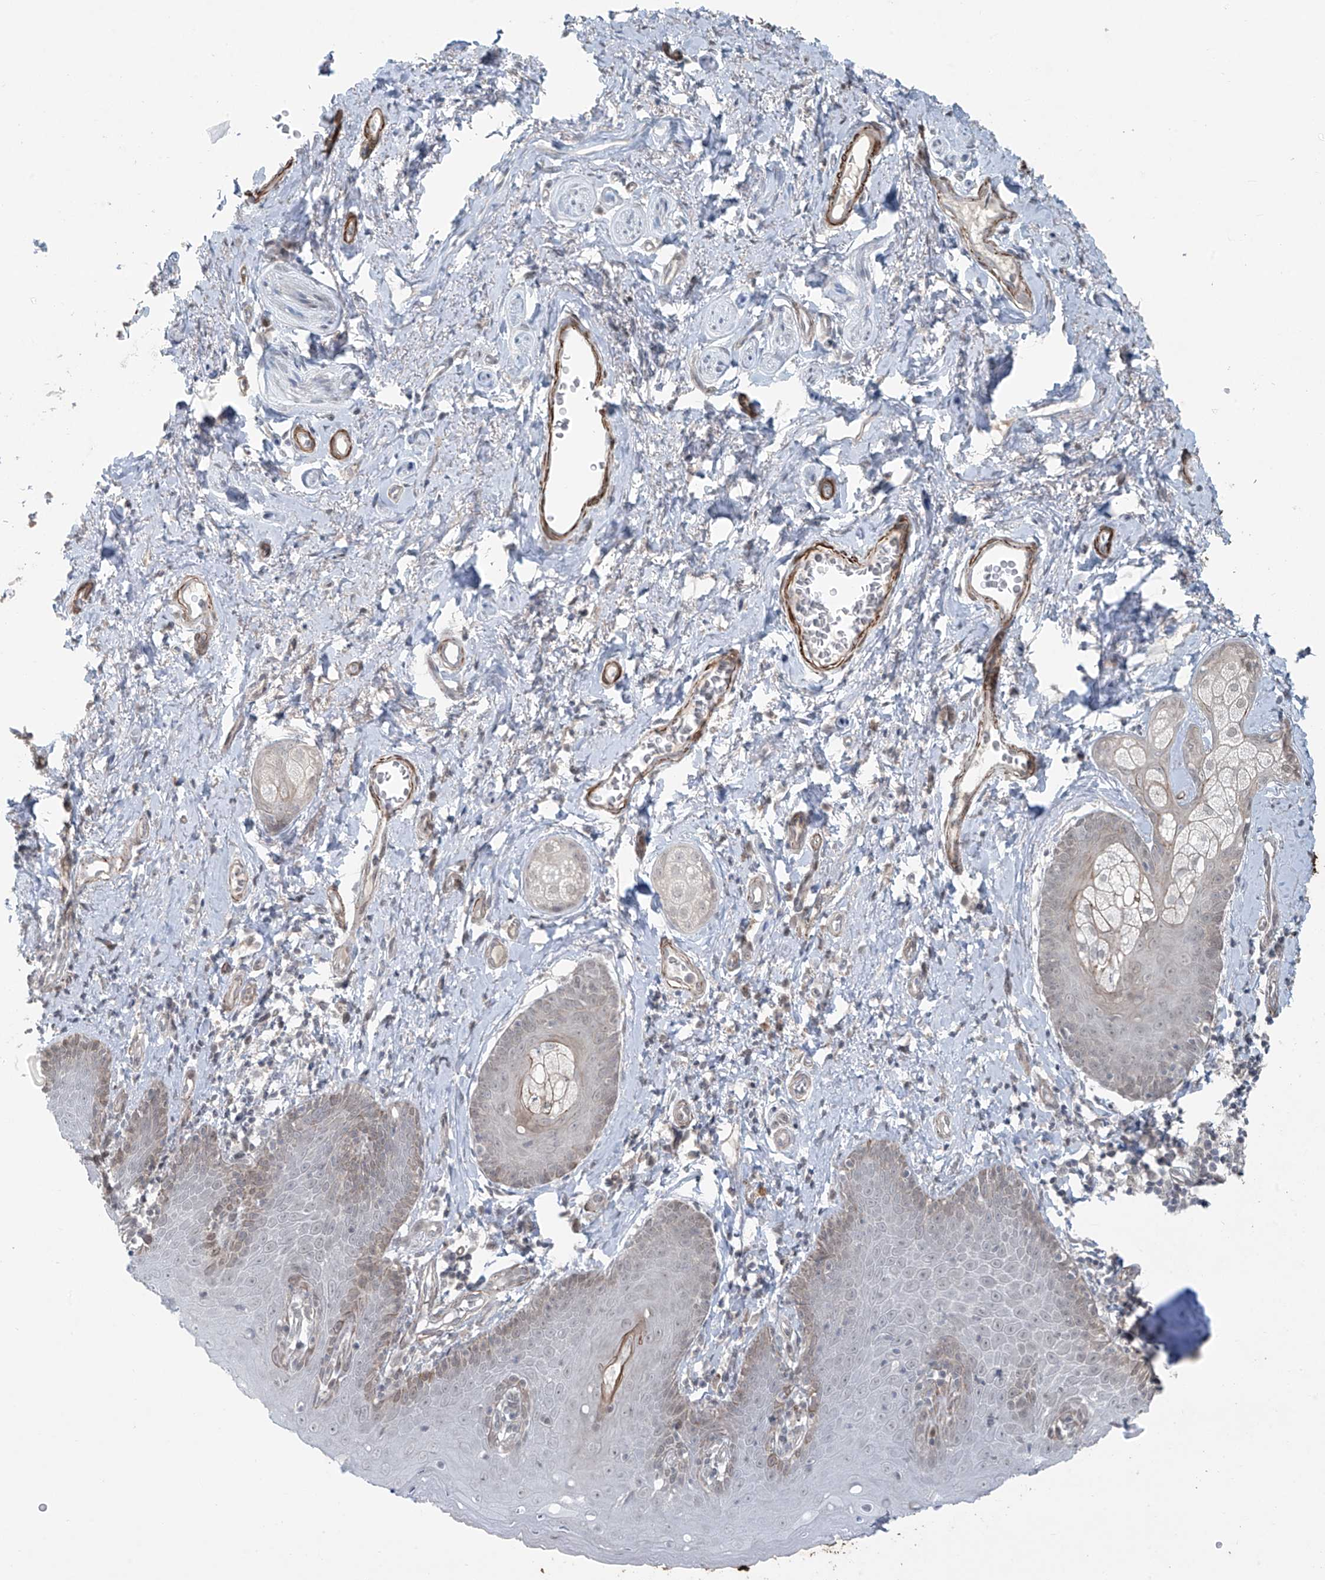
{"staining": {"intensity": "moderate", "quantity": "<25%", "location": "cytoplasmic/membranous"}, "tissue": "skin", "cell_type": "Epidermal cells", "image_type": "normal", "snomed": [{"axis": "morphology", "description": "Normal tissue, NOS"}, {"axis": "topography", "description": "Vulva"}], "caption": "Protein staining demonstrates moderate cytoplasmic/membranous expression in approximately <25% of epidermal cells in unremarkable skin.", "gene": "RASGEF1A", "patient": {"sex": "female", "age": 66}}